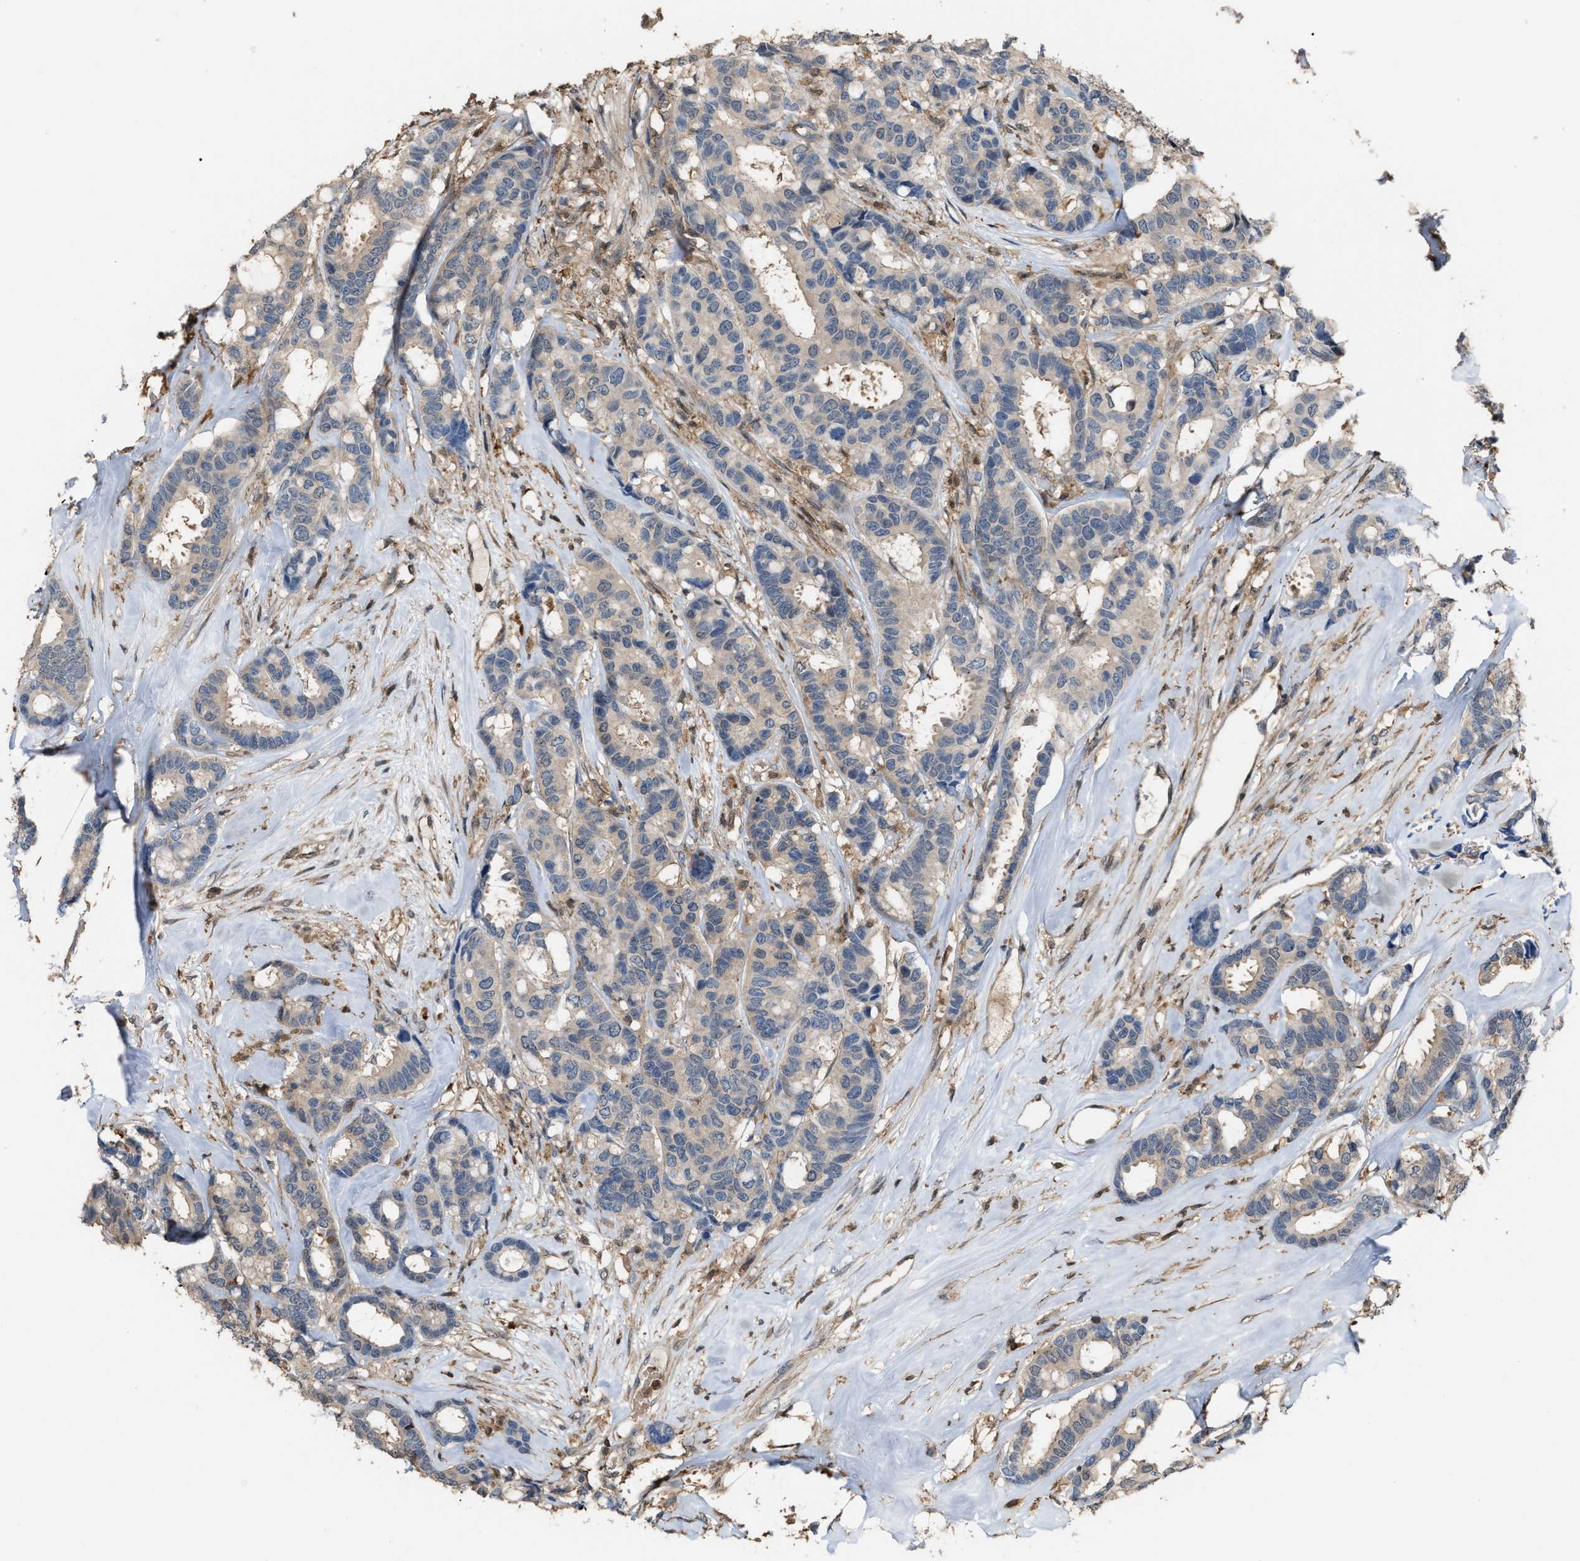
{"staining": {"intensity": "negative", "quantity": "none", "location": "none"}, "tissue": "breast cancer", "cell_type": "Tumor cells", "image_type": "cancer", "snomed": [{"axis": "morphology", "description": "Duct carcinoma"}, {"axis": "topography", "description": "Breast"}], "caption": "A micrograph of breast cancer (intraductal carcinoma) stained for a protein displays no brown staining in tumor cells. (DAB immunohistochemistry (IHC), high magnification).", "gene": "MTPN", "patient": {"sex": "female", "age": 87}}